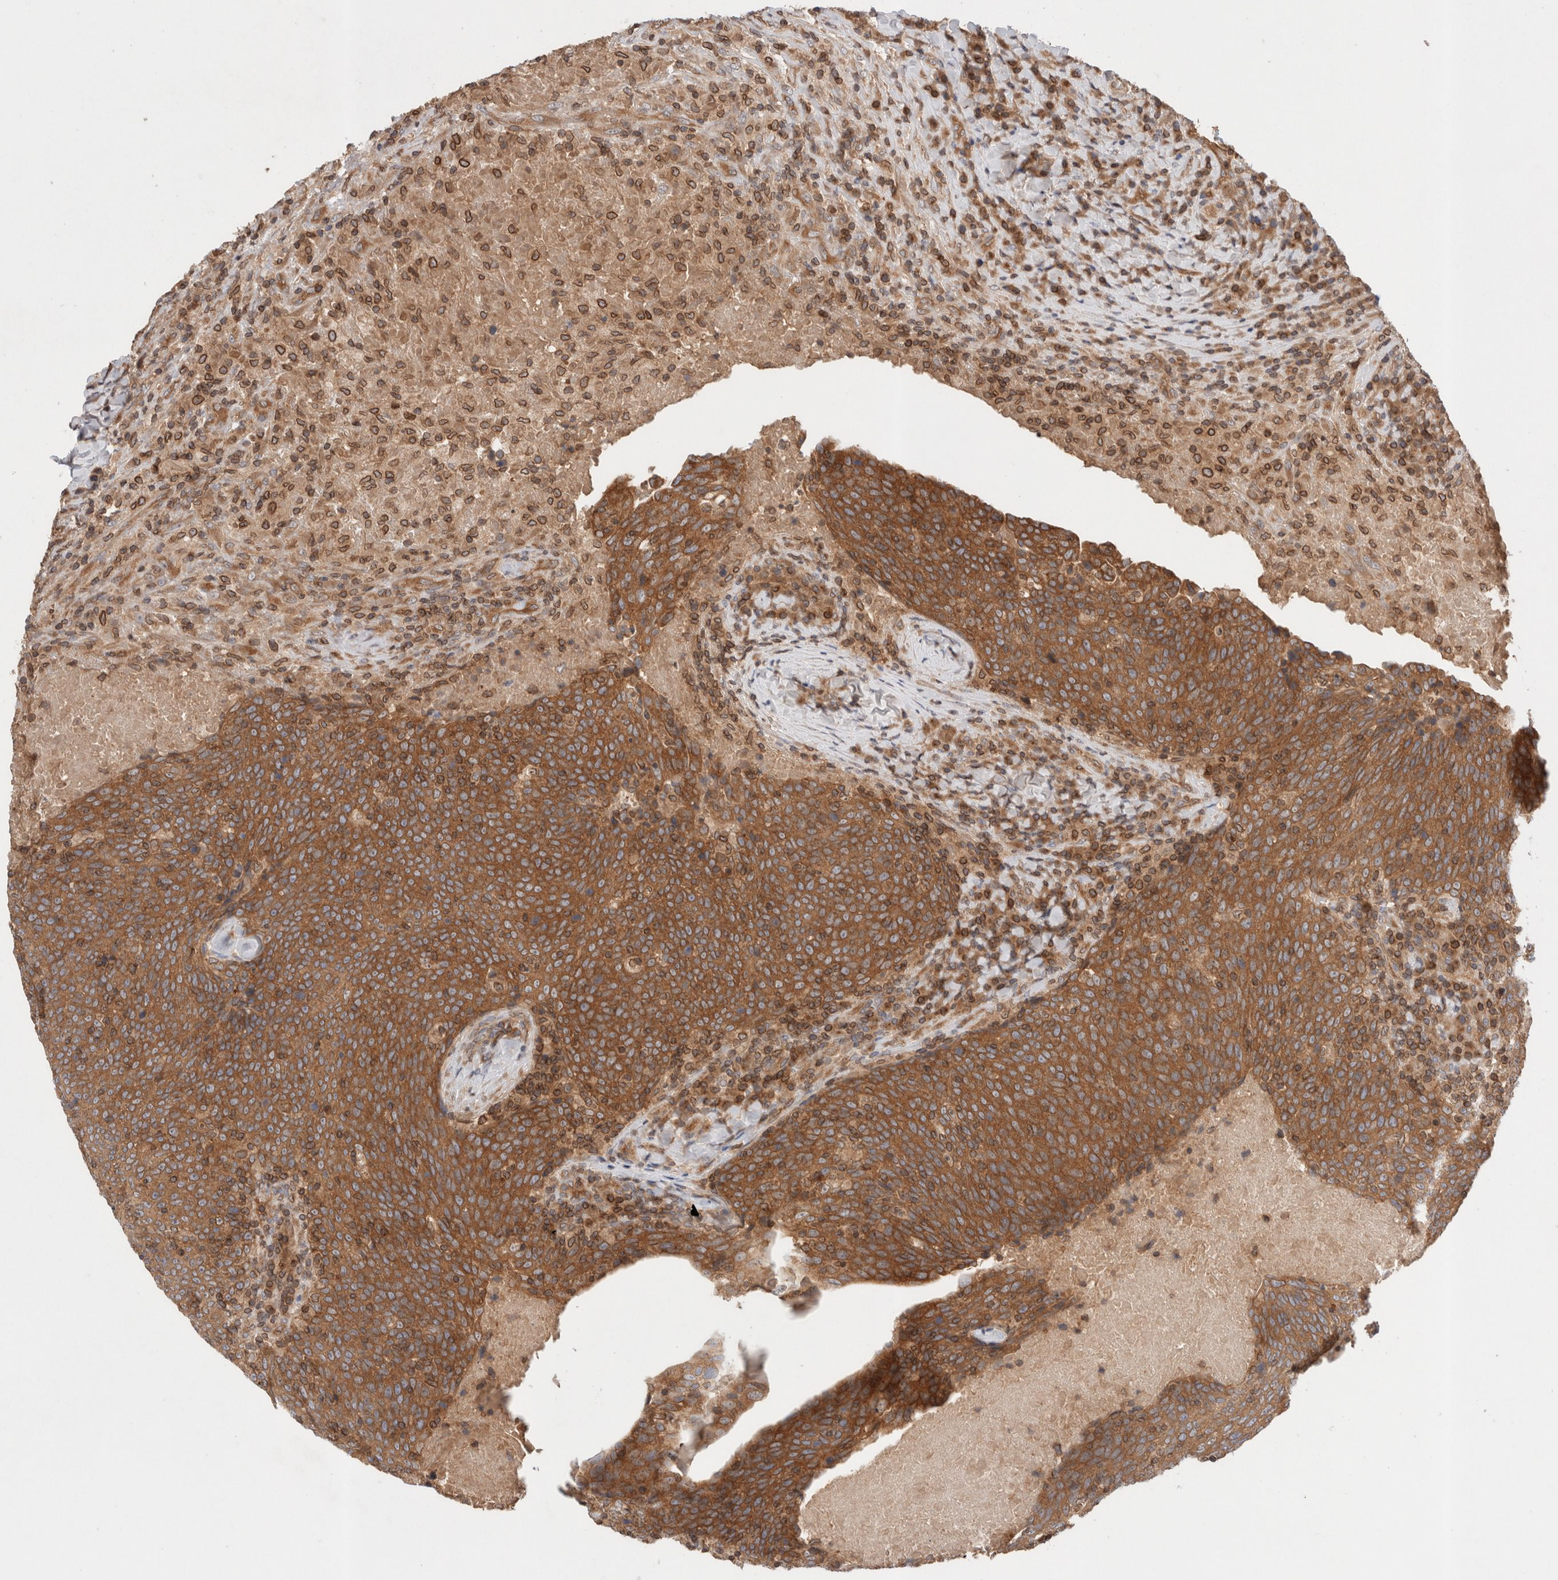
{"staining": {"intensity": "strong", "quantity": ">75%", "location": "cytoplasmic/membranous"}, "tissue": "head and neck cancer", "cell_type": "Tumor cells", "image_type": "cancer", "snomed": [{"axis": "morphology", "description": "Squamous cell carcinoma, NOS"}, {"axis": "morphology", "description": "Squamous cell carcinoma, metastatic, NOS"}, {"axis": "topography", "description": "Lymph node"}, {"axis": "topography", "description": "Head-Neck"}], "caption": "Brown immunohistochemical staining in head and neck cancer shows strong cytoplasmic/membranous staining in about >75% of tumor cells. (DAB = brown stain, brightfield microscopy at high magnification).", "gene": "SIKE1", "patient": {"sex": "male", "age": 62}}